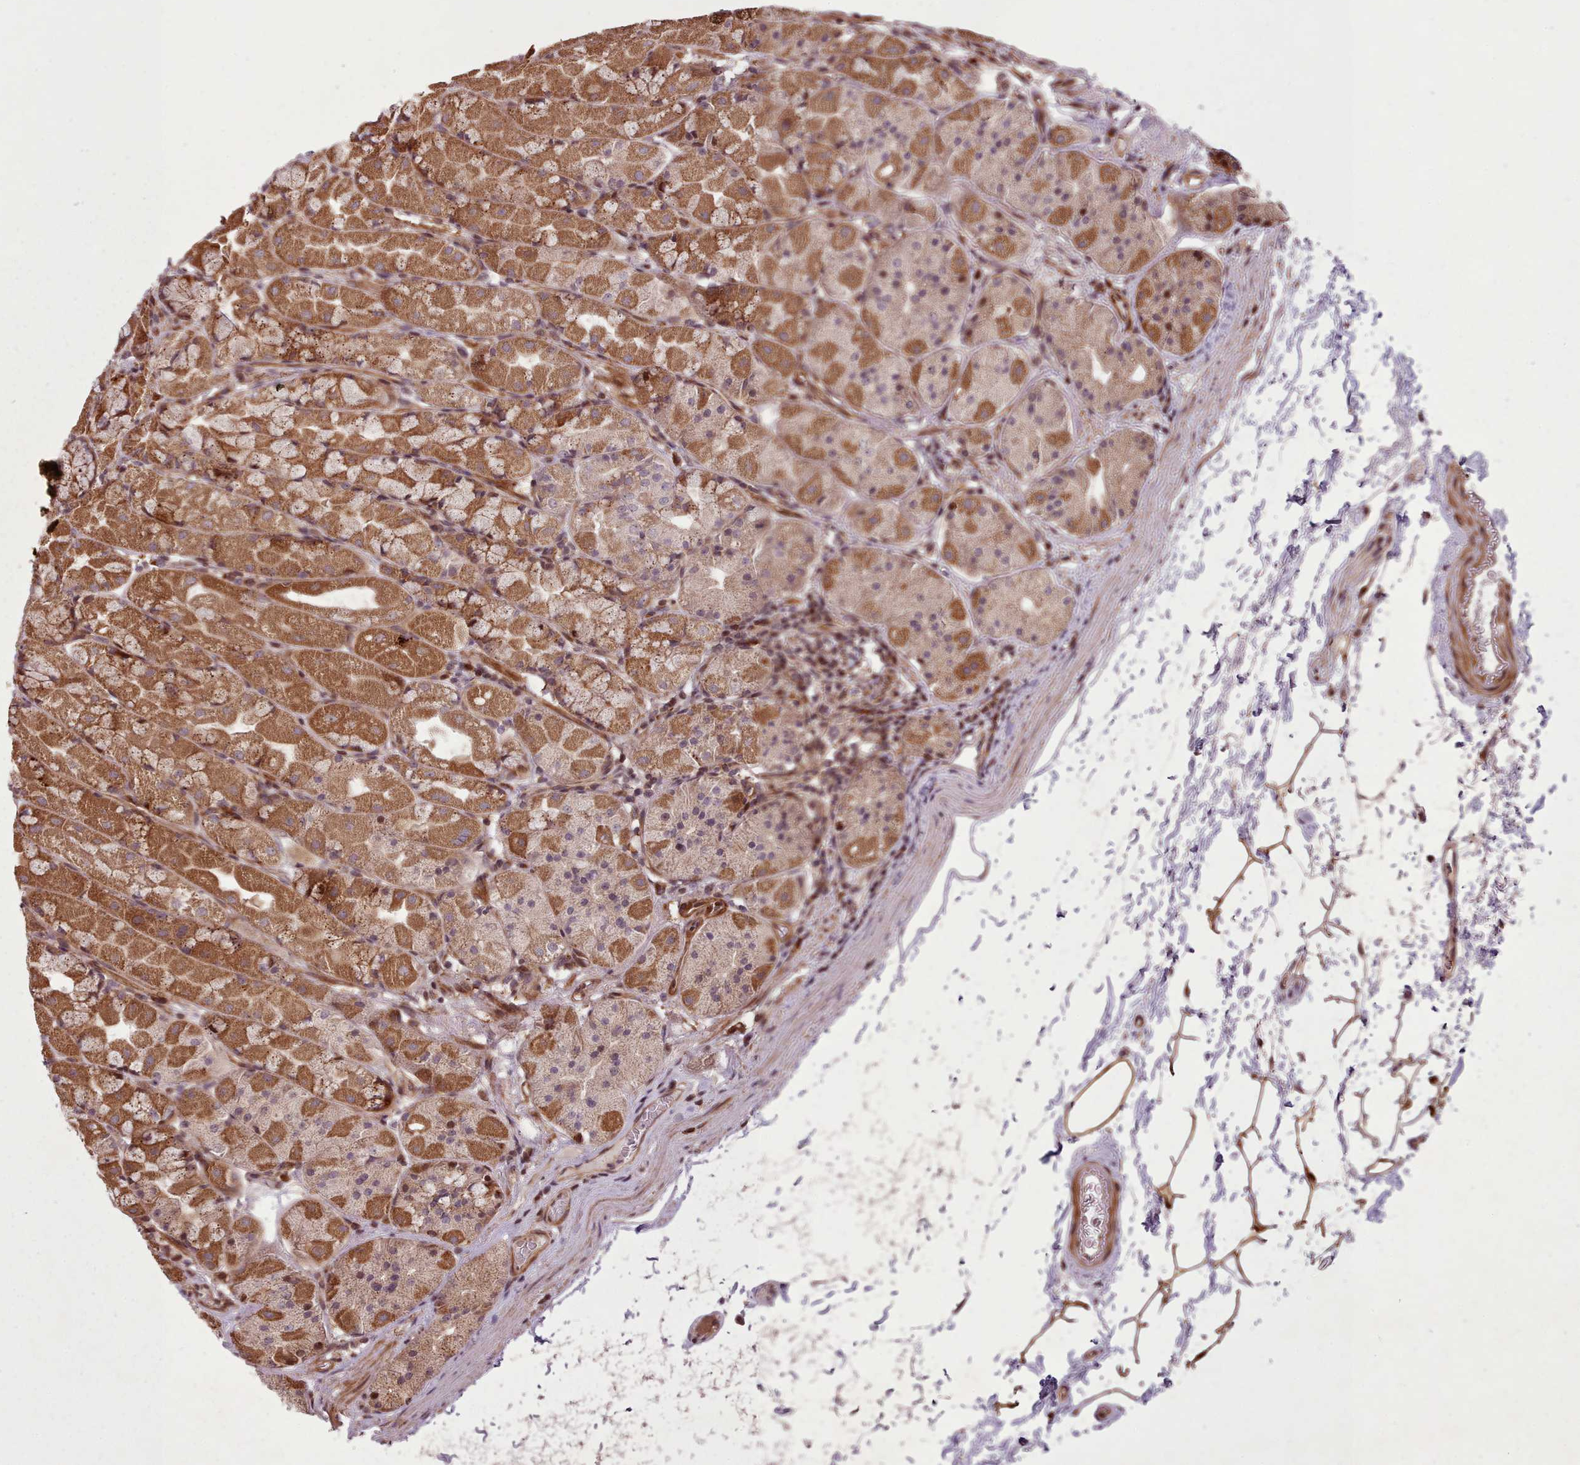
{"staining": {"intensity": "strong", "quantity": ">75%", "location": "cytoplasmic/membranous"}, "tissue": "stomach", "cell_type": "Glandular cells", "image_type": "normal", "snomed": [{"axis": "morphology", "description": "Normal tissue, NOS"}, {"axis": "topography", "description": "Stomach"}], "caption": "This micrograph reveals immunohistochemistry (IHC) staining of unremarkable stomach, with high strong cytoplasmic/membranous positivity in approximately >75% of glandular cells.", "gene": "NLRP7", "patient": {"sex": "male", "age": 57}}